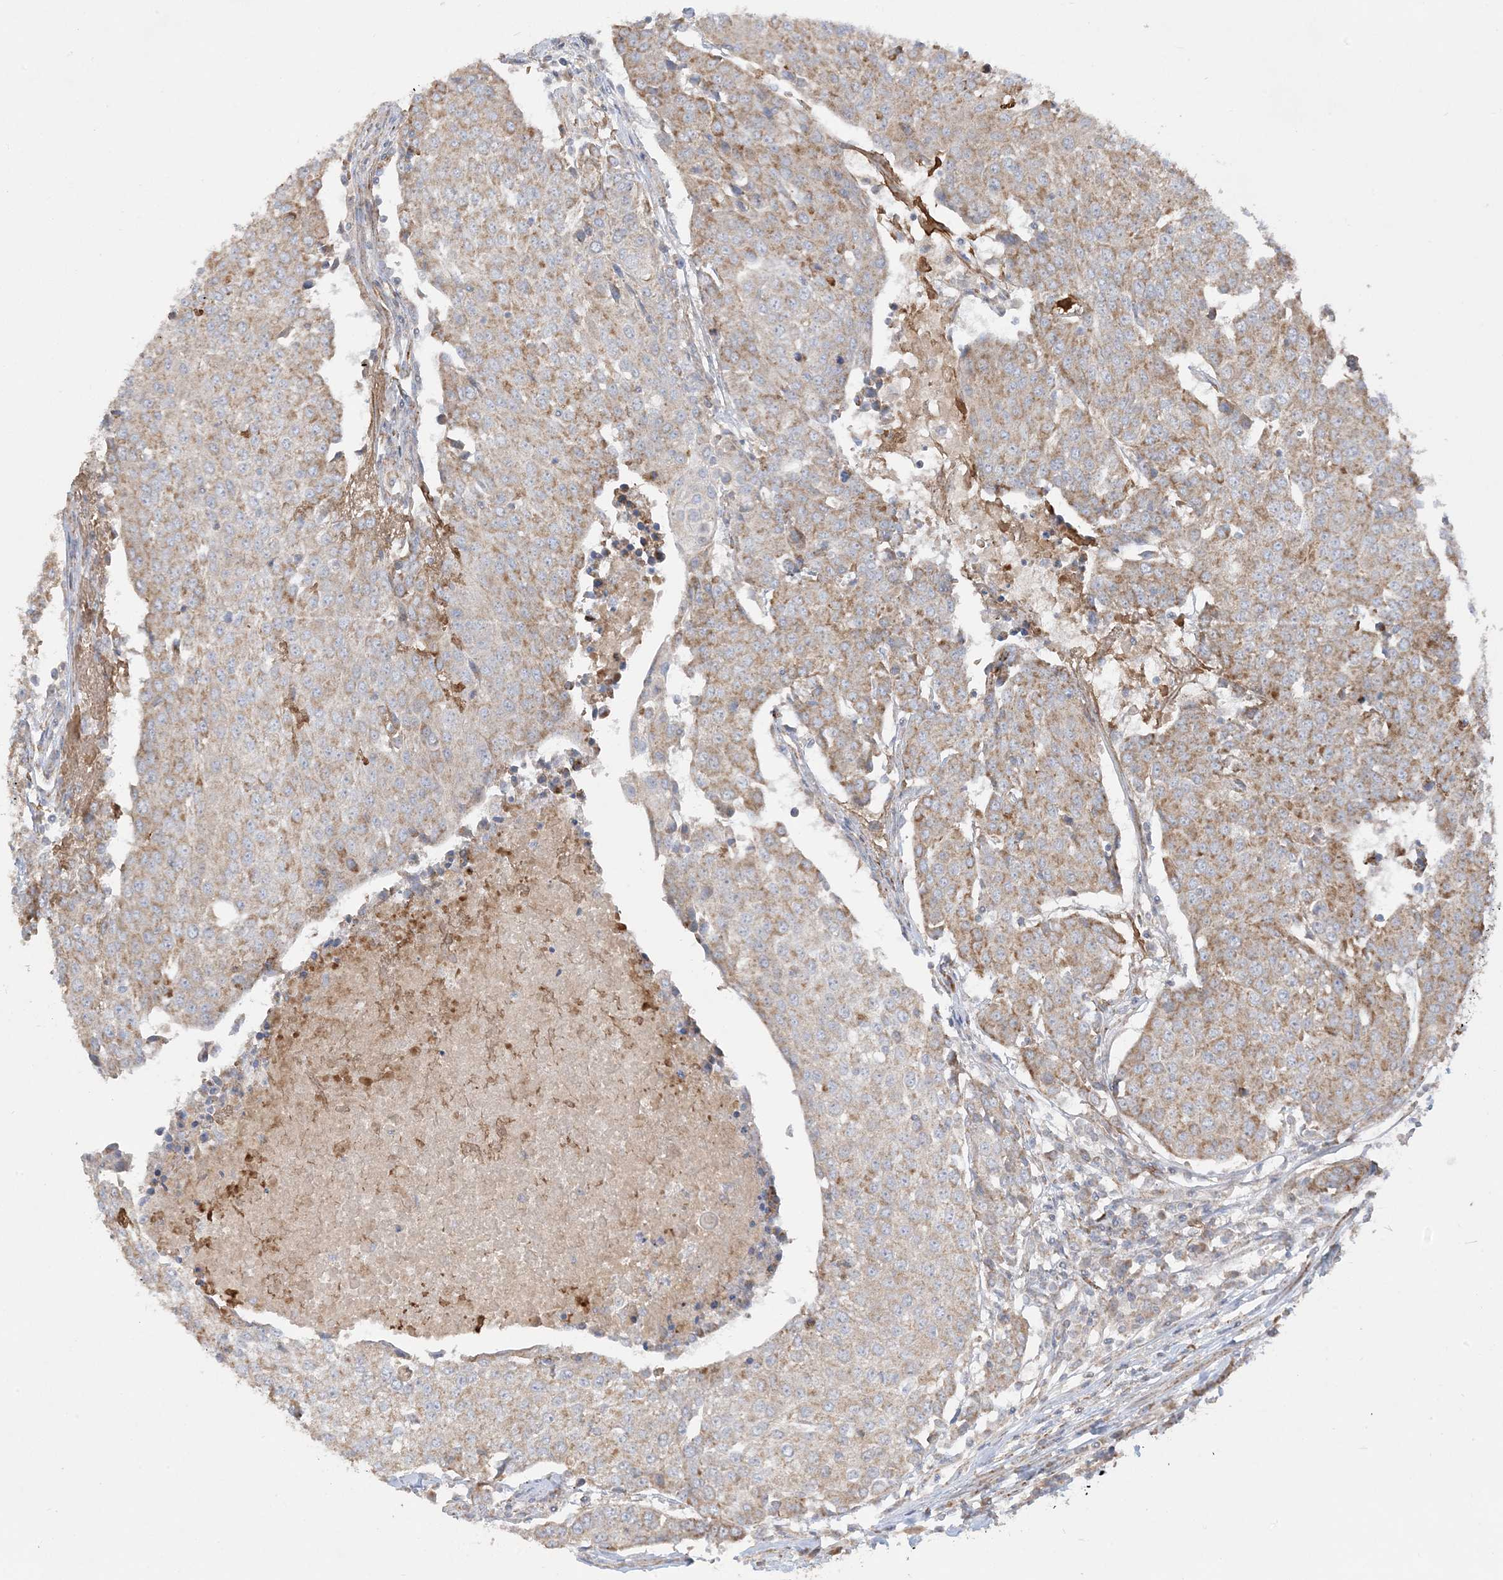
{"staining": {"intensity": "moderate", "quantity": ">75%", "location": "cytoplasmic/membranous"}, "tissue": "urothelial cancer", "cell_type": "Tumor cells", "image_type": "cancer", "snomed": [{"axis": "morphology", "description": "Urothelial carcinoma, High grade"}, {"axis": "topography", "description": "Urinary bladder"}], "caption": "DAB (3,3'-diaminobenzidine) immunohistochemical staining of human urothelial carcinoma (high-grade) reveals moderate cytoplasmic/membranous protein positivity in about >75% of tumor cells.", "gene": "NDUFAF3", "patient": {"sex": "female", "age": 85}}